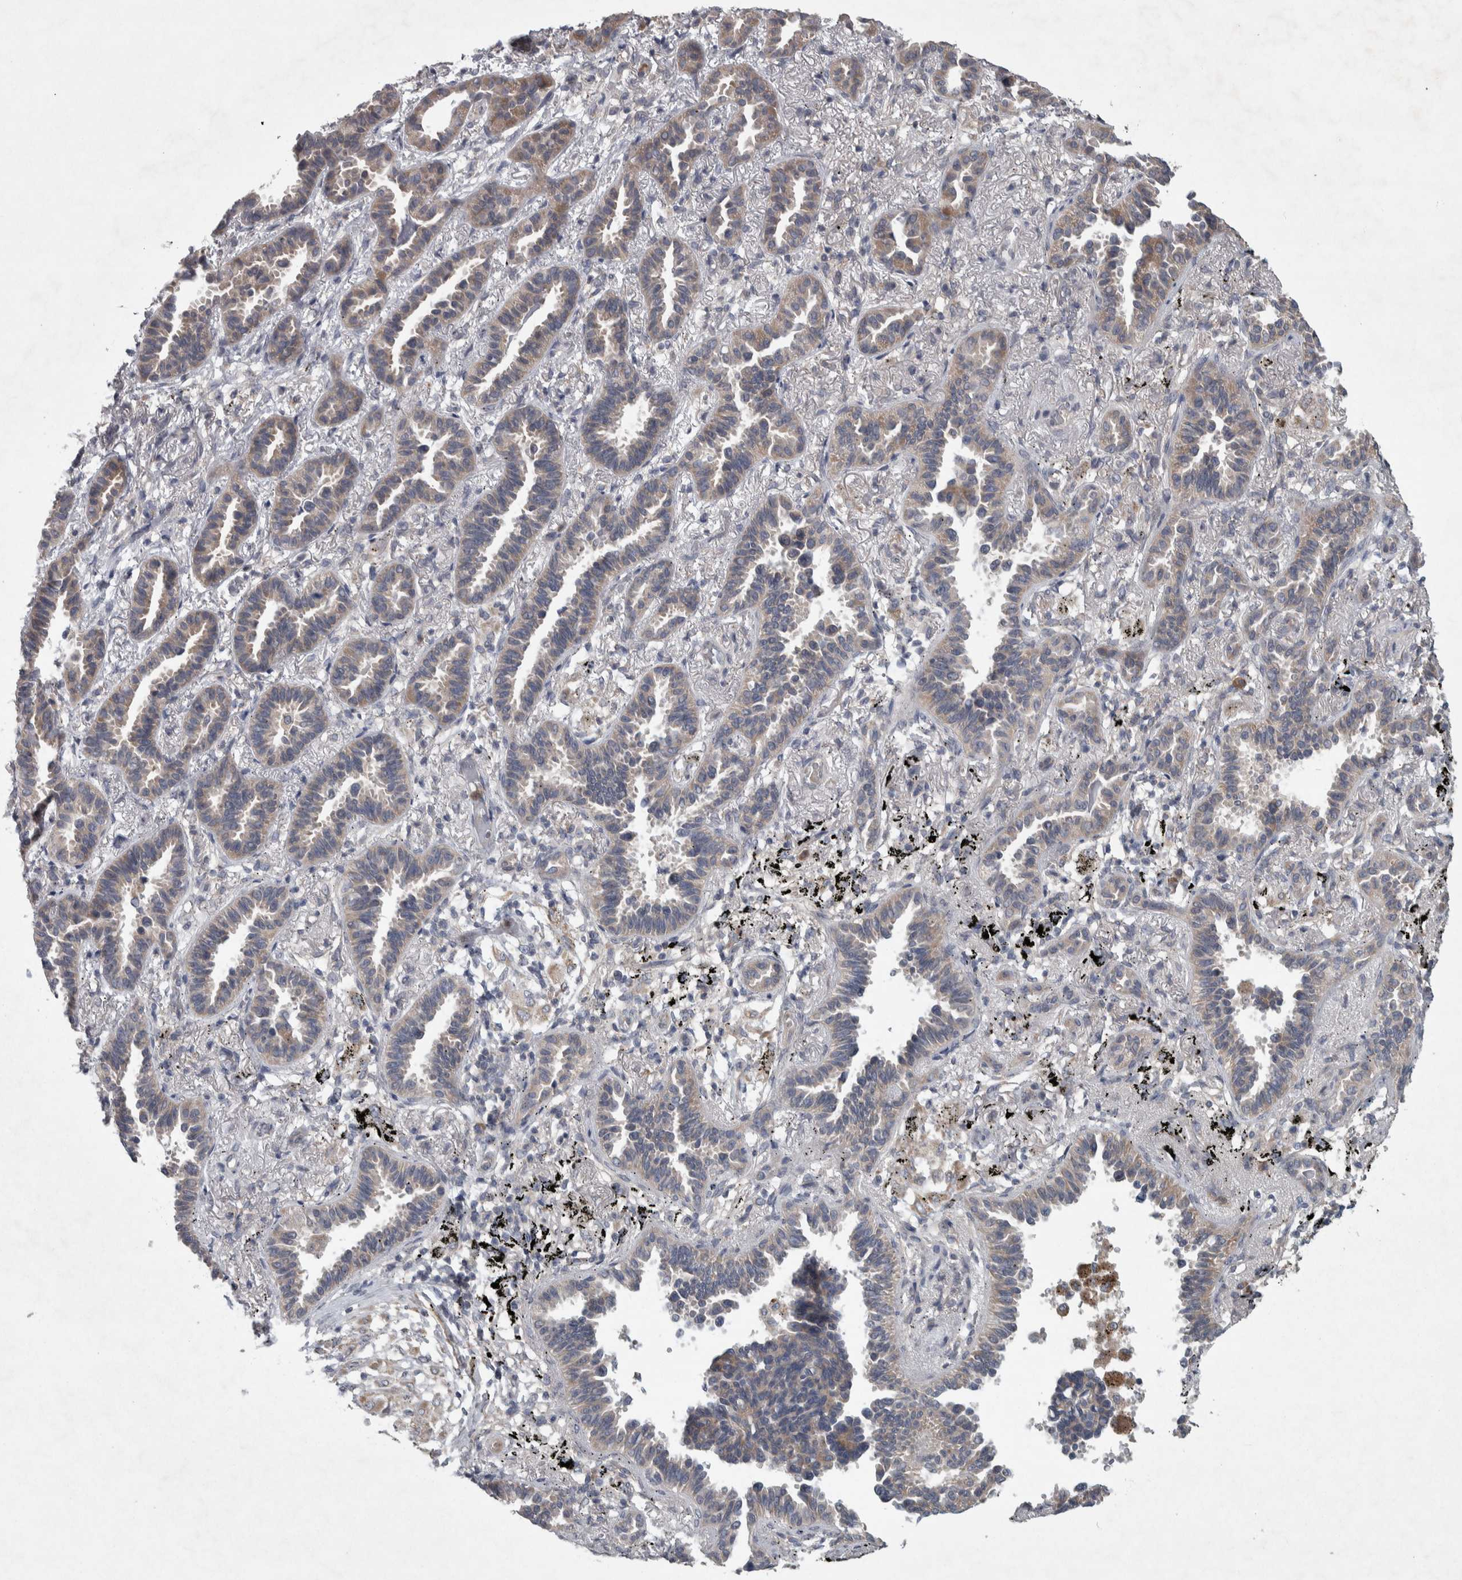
{"staining": {"intensity": "weak", "quantity": "<25%", "location": "cytoplasmic/membranous"}, "tissue": "lung cancer", "cell_type": "Tumor cells", "image_type": "cancer", "snomed": [{"axis": "morphology", "description": "Adenocarcinoma, NOS"}, {"axis": "topography", "description": "Lung"}], "caption": "The immunohistochemistry (IHC) photomicrograph has no significant staining in tumor cells of adenocarcinoma (lung) tissue.", "gene": "SRP68", "patient": {"sex": "male", "age": 59}}